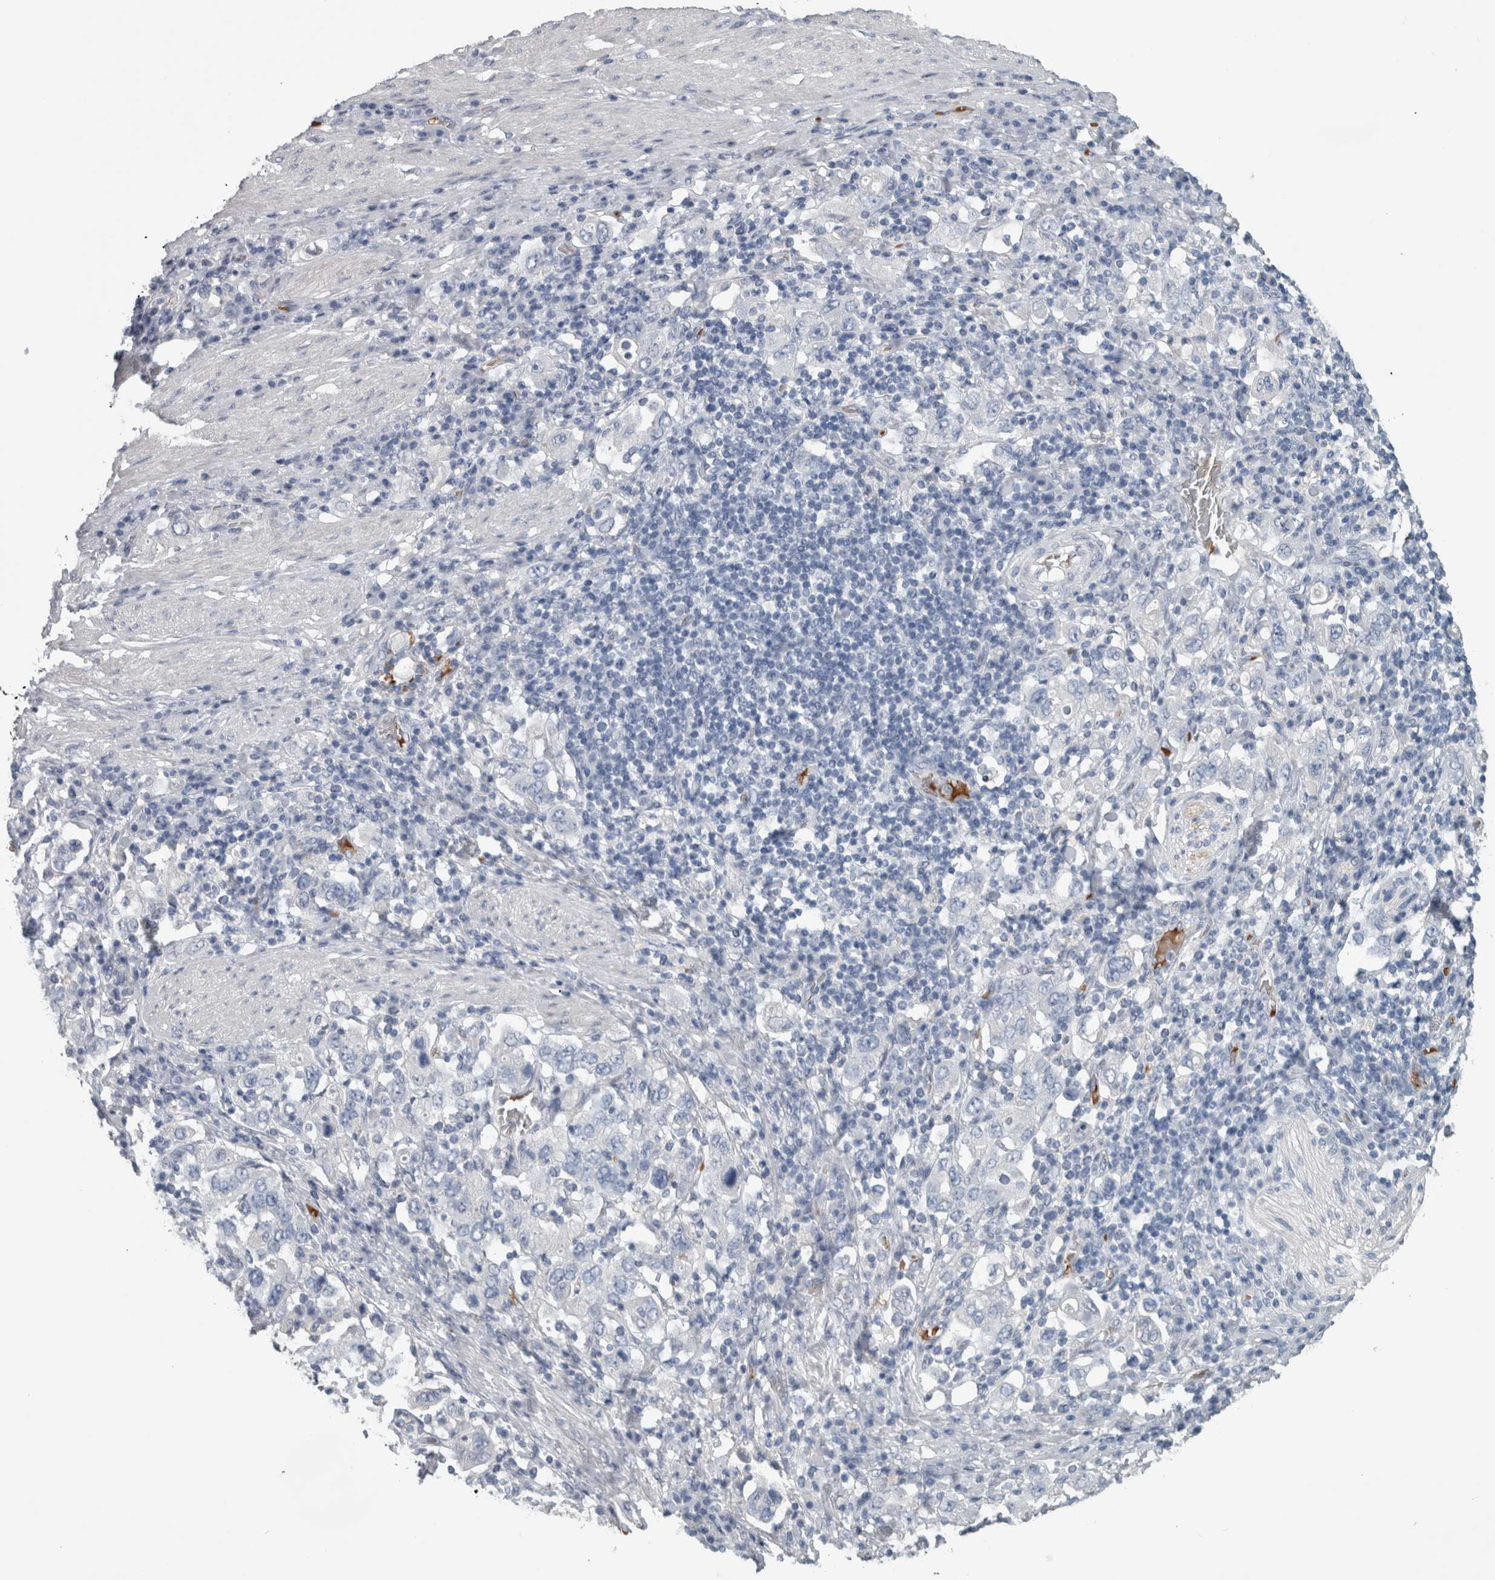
{"staining": {"intensity": "negative", "quantity": "none", "location": "none"}, "tissue": "stomach cancer", "cell_type": "Tumor cells", "image_type": "cancer", "snomed": [{"axis": "morphology", "description": "Adenocarcinoma, NOS"}, {"axis": "topography", "description": "Stomach, upper"}], "caption": "An image of human stomach cancer is negative for staining in tumor cells.", "gene": "SH3GL2", "patient": {"sex": "male", "age": 62}}